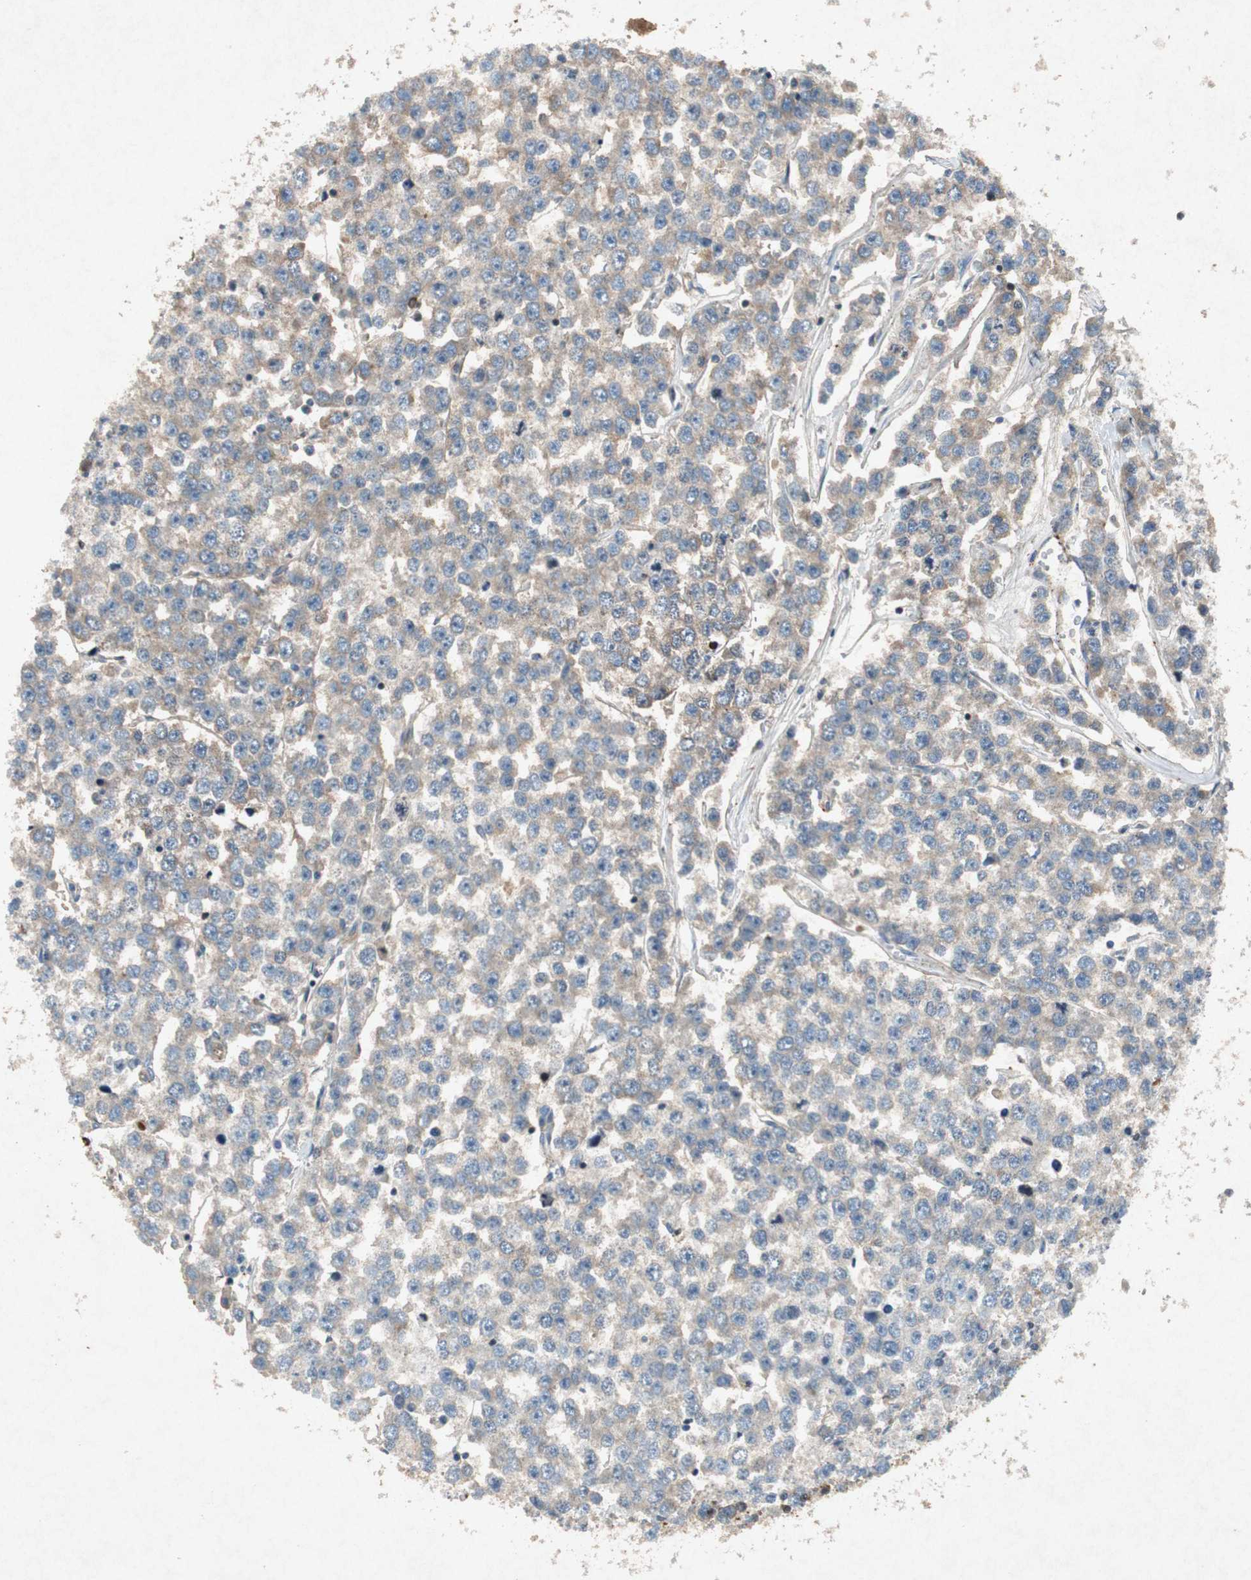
{"staining": {"intensity": "strong", "quantity": ">75%", "location": "cytoplasmic/membranous"}, "tissue": "testis cancer", "cell_type": "Tumor cells", "image_type": "cancer", "snomed": [{"axis": "morphology", "description": "Seminoma, NOS"}, {"axis": "morphology", "description": "Carcinoma, Embryonal, NOS"}, {"axis": "topography", "description": "Testis"}], "caption": "Tumor cells demonstrate high levels of strong cytoplasmic/membranous expression in about >75% of cells in human testis embryonal carcinoma.", "gene": "TUBA4A", "patient": {"sex": "male", "age": 52}}